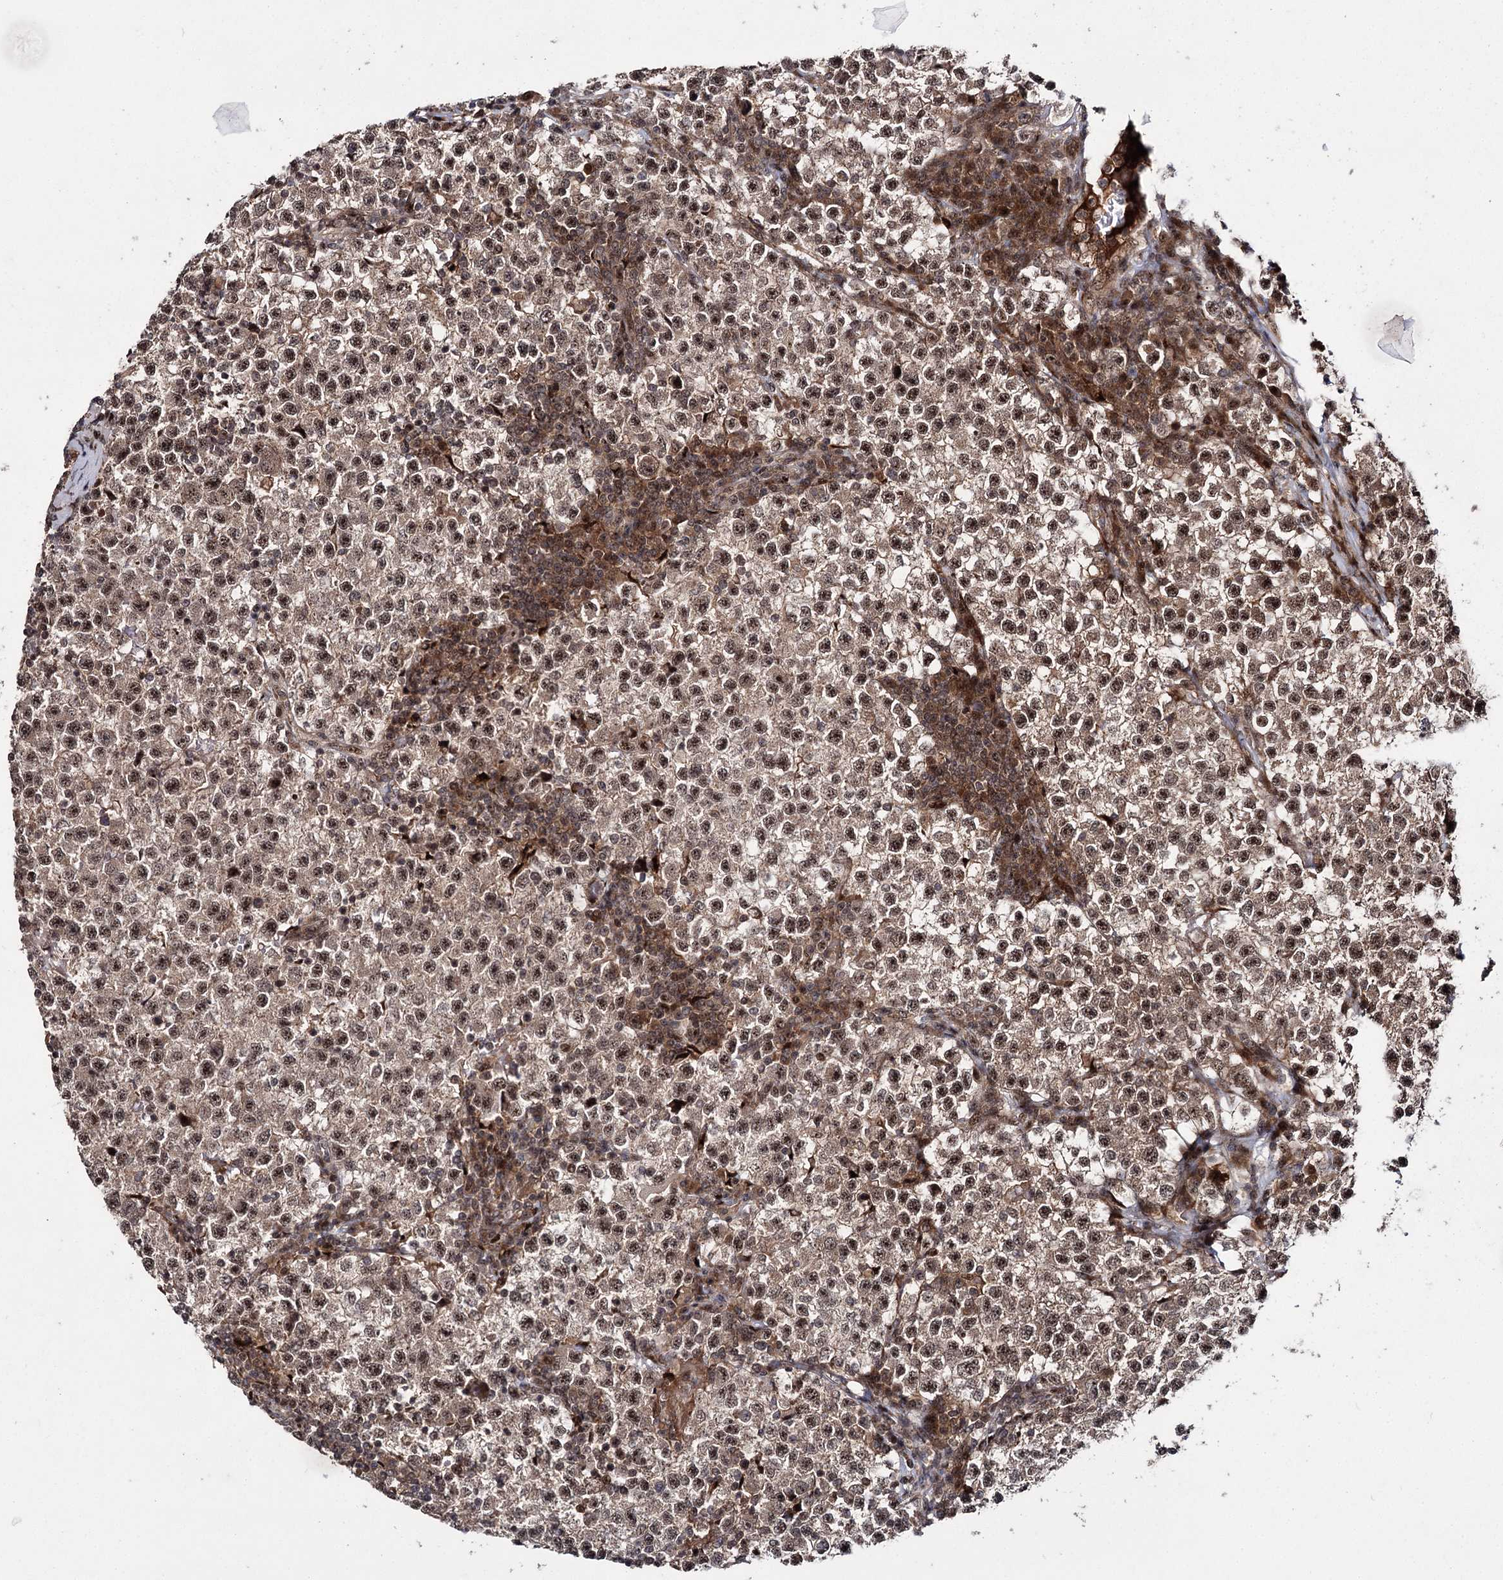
{"staining": {"intensity": "strong", "quantity": ">75%", "location": "cytoplasmic/membranous,nuclear"}, "tissue": "testis cancer", "cell_type": "Tumor cells", "image_type": "cancer", "snomed": [{"axis": "morphology", "description": "Seminoma, NOS"}, {"axis": "topography", "description": "Testis"}], "caption": "Protein staining demonstrates strong cytoplasmic/membranous and nuclear expression in approximately >75% of tumor cells in seminoma (testis).", "gene": "MKNK2", "patient": {"sex": "male", "age": 22}}